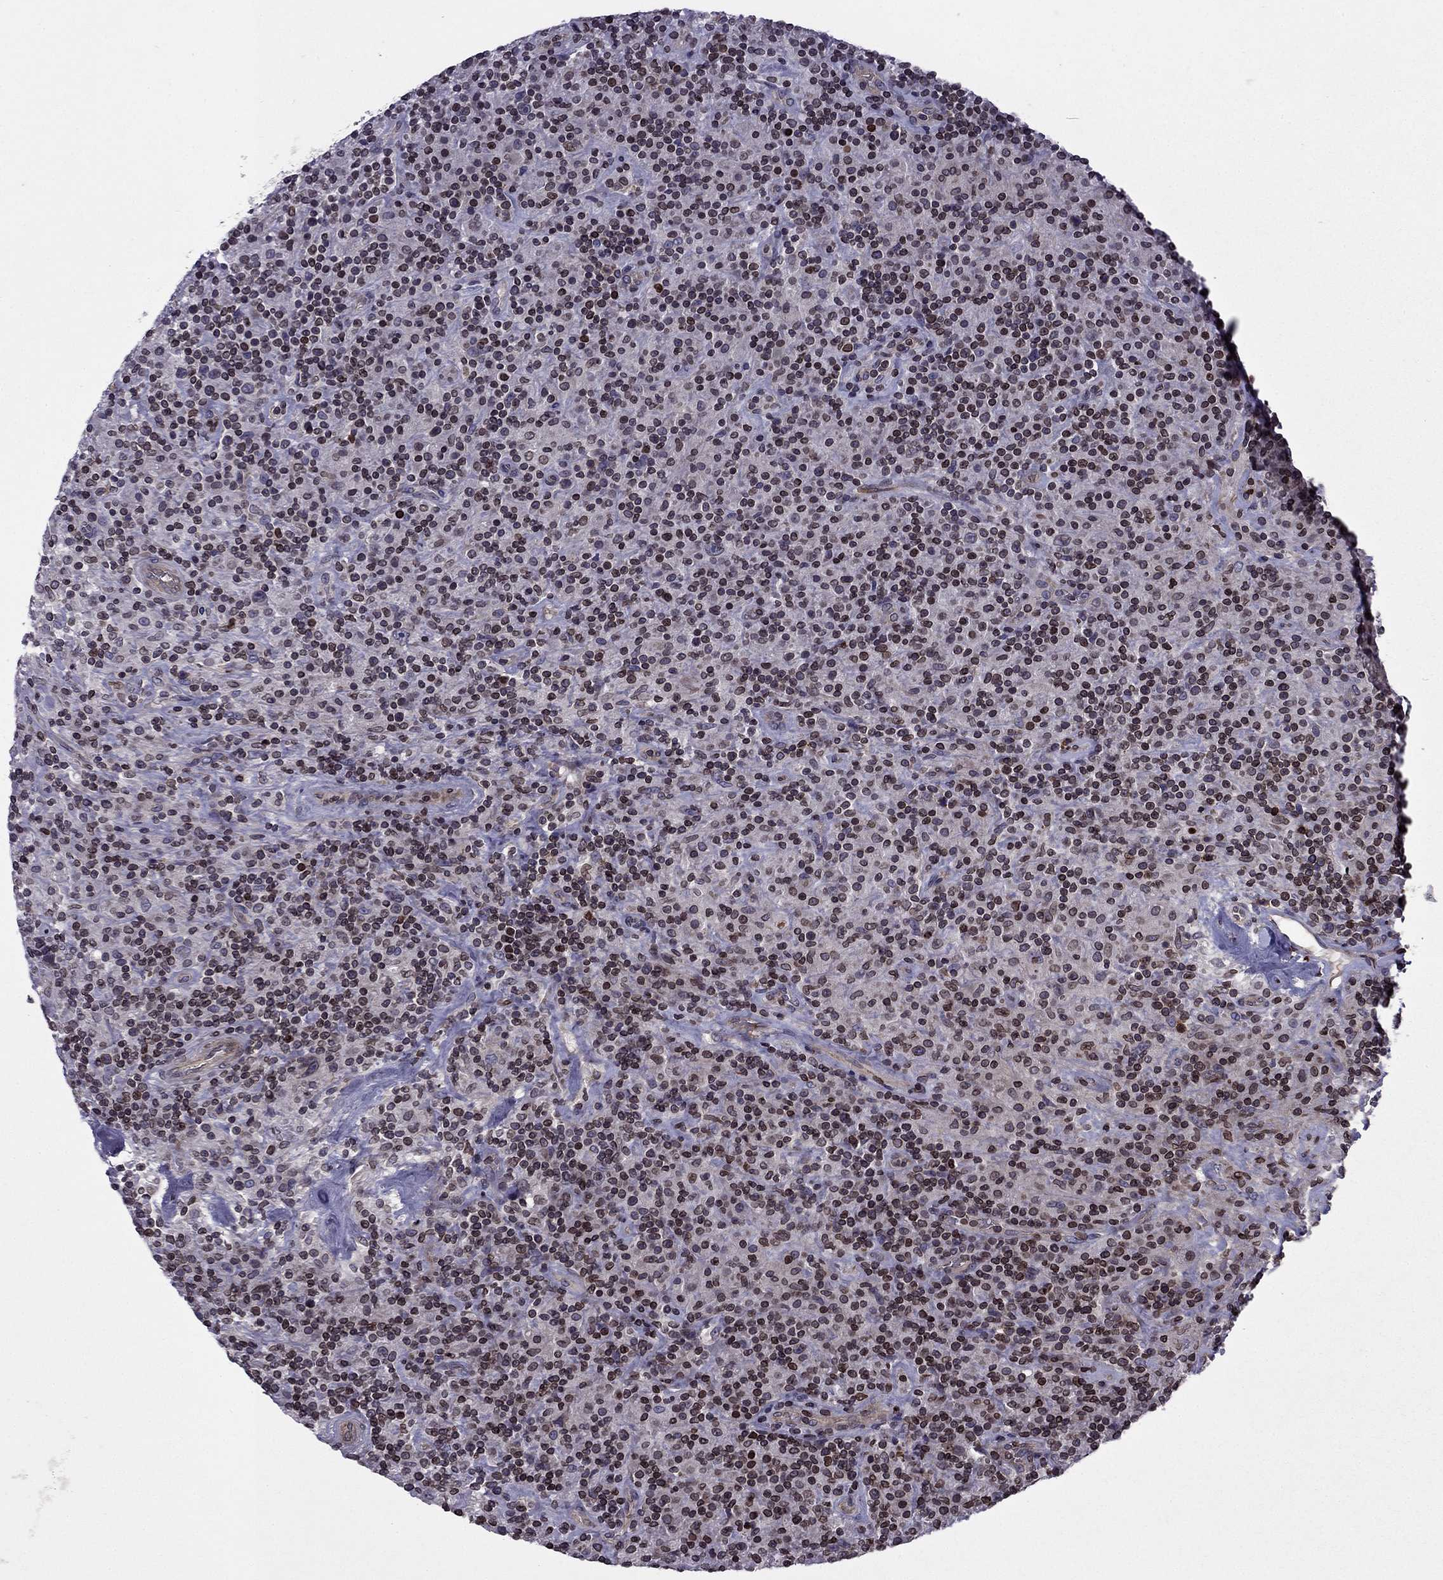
{"staining": {"intensity": "negative", "quantity": "none", "location": "none"}, "tissue": "lymphoma", "cell_type": "Tumor cells", "image_type": "cancer", "snomed": [{"axis": "morphology", "description": "Hodgkin's disease, NOS"}, {"axis": "topography", "description": "Lymph node"}], "caption": "The IHC image has no significant staining in tumor cells of Hodgkin's disease tissue.", "gene": "CDC42BPA", "patient": {"sex": "male", "age": 70}}